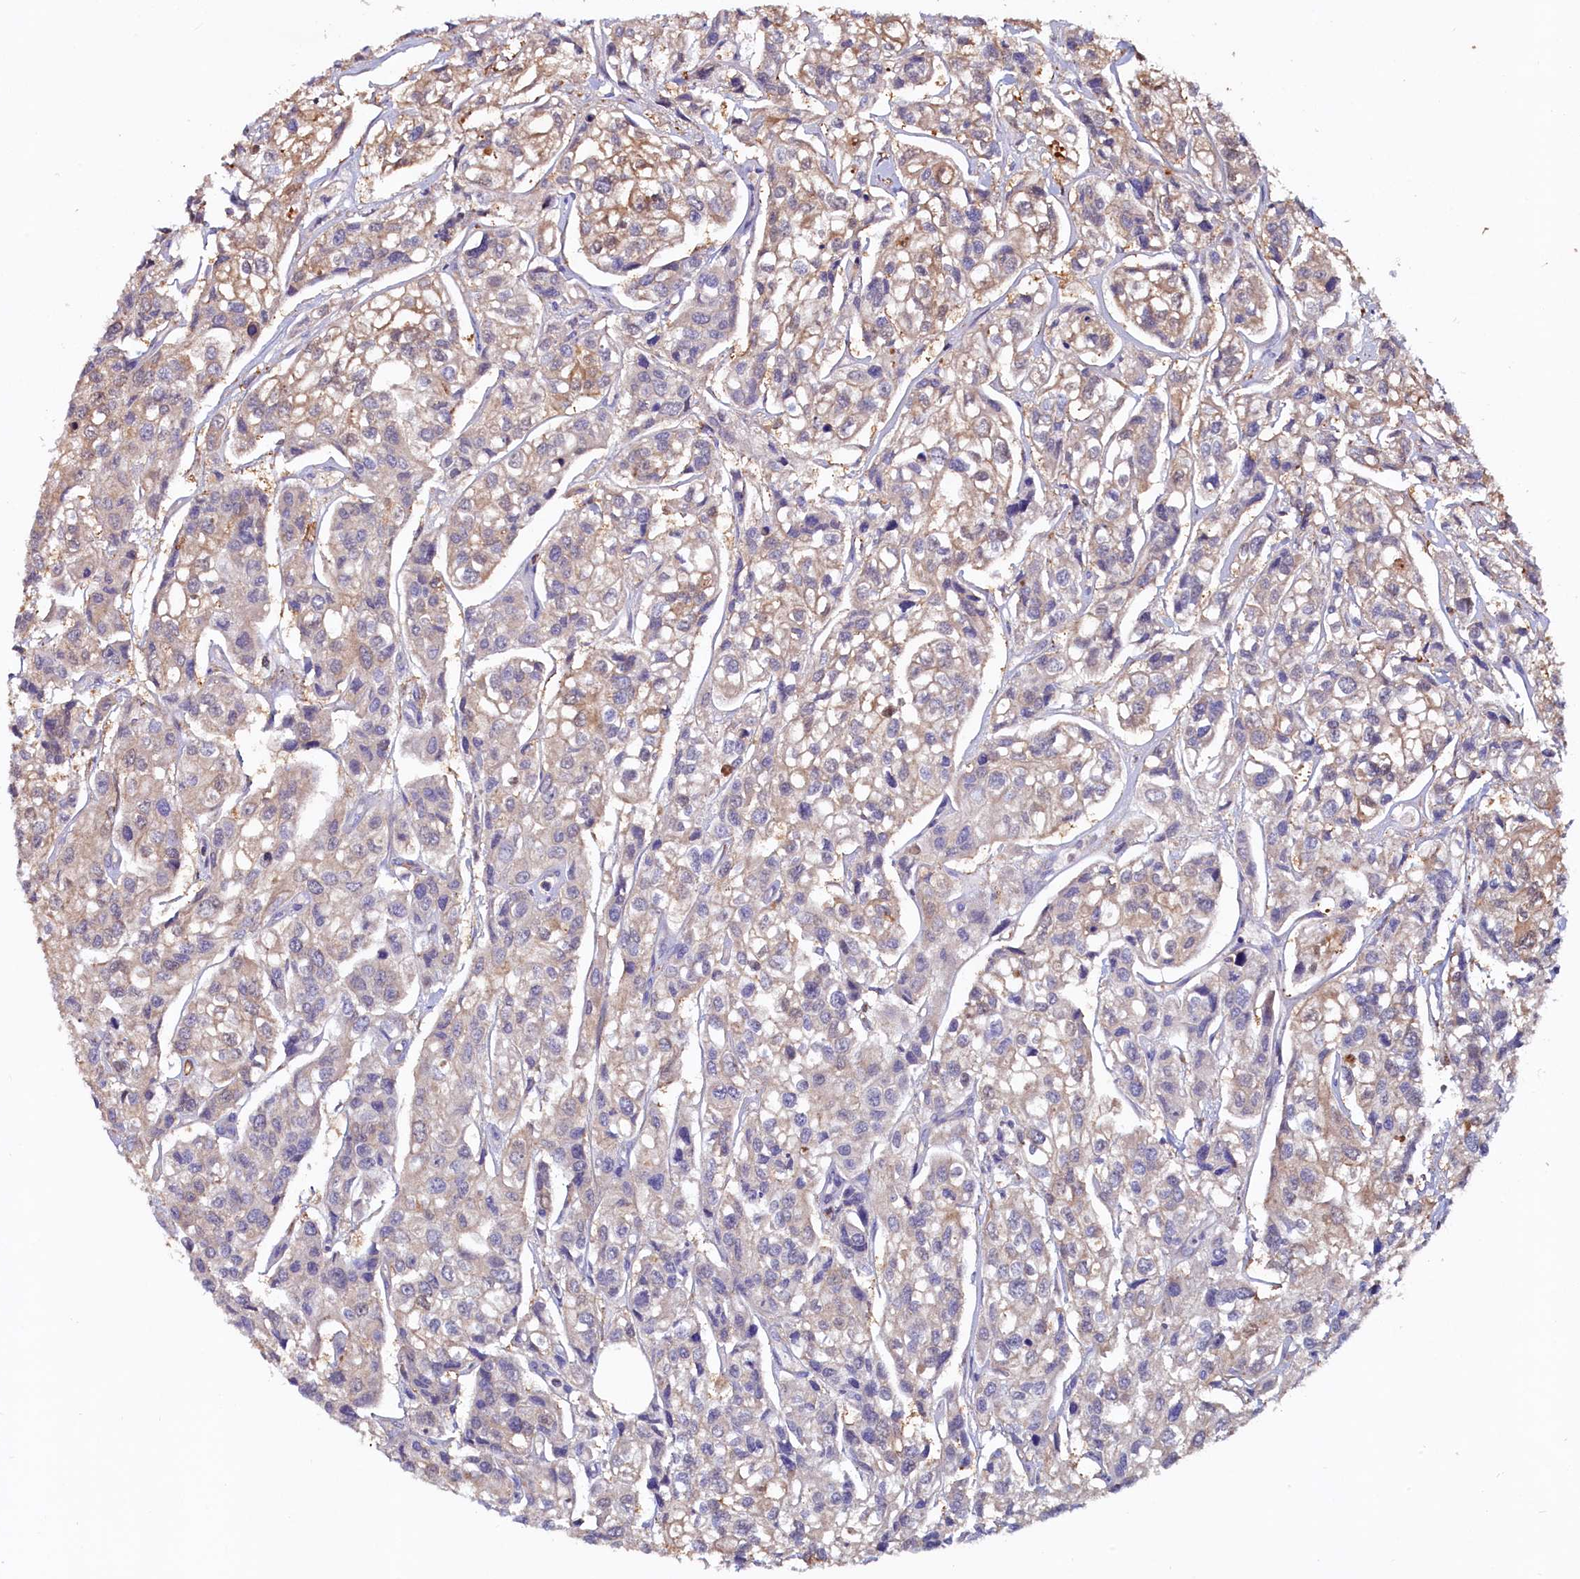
{"staining": {"intensity": "weak", "quantity": "<25%", "location": "cytoplasmic/membranous"}, "tissue": "urothelial cancer", "cell_type": "Tumor cells", "image_type": "cancer", "snomed": [{"axis": "morphology", "description": "Urothelial carcinoma, High grade"}, {"axis": "topography", "description": "Urinary bladder"}], "caption": "High-grade urothelial carcinoma was stained to show a protein in brown. There is no significant expression in tumor cells.", "gene": "ASTE1", "patient": {"sex": "male", "age": 67}}